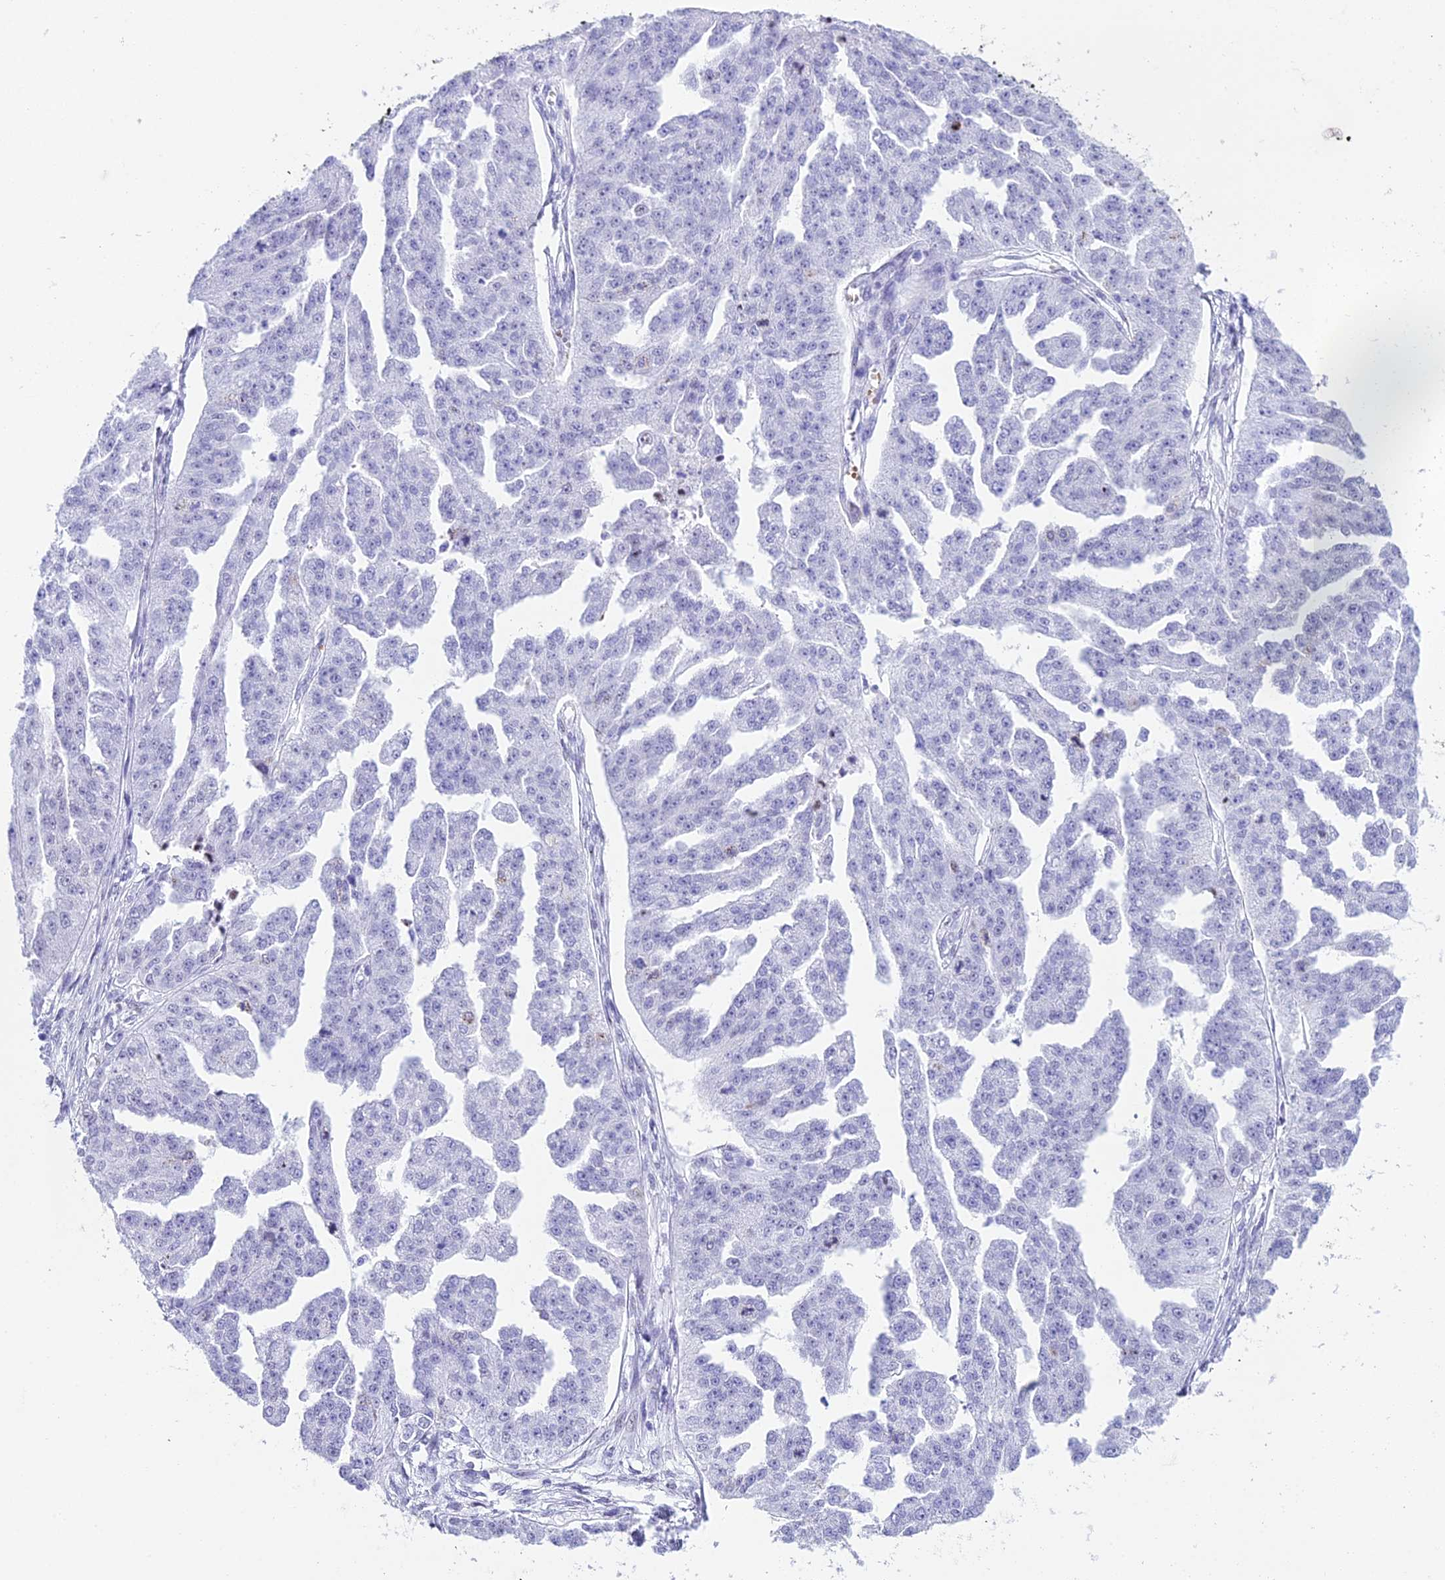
{"staining": {"intensity": "negative", "quantity": "none", "location": "none"}, "tissue": "ovarian cancer", "cell_type": "Tumor cells", "image_type": "cancer", "snomed": [{"axis": "morphology", "description": "Cystadenocarcinoma, serous, NOS"}, {"axis": "topography", "description": "Ovary"}], "caption": "Serous cystadenocarcinoma (ovarian) was stained to show a protein in brown. There is no significant positivity in tumor cells.", "gene": "RNPS1", "patient": {"sex": "female", "age": 58}}